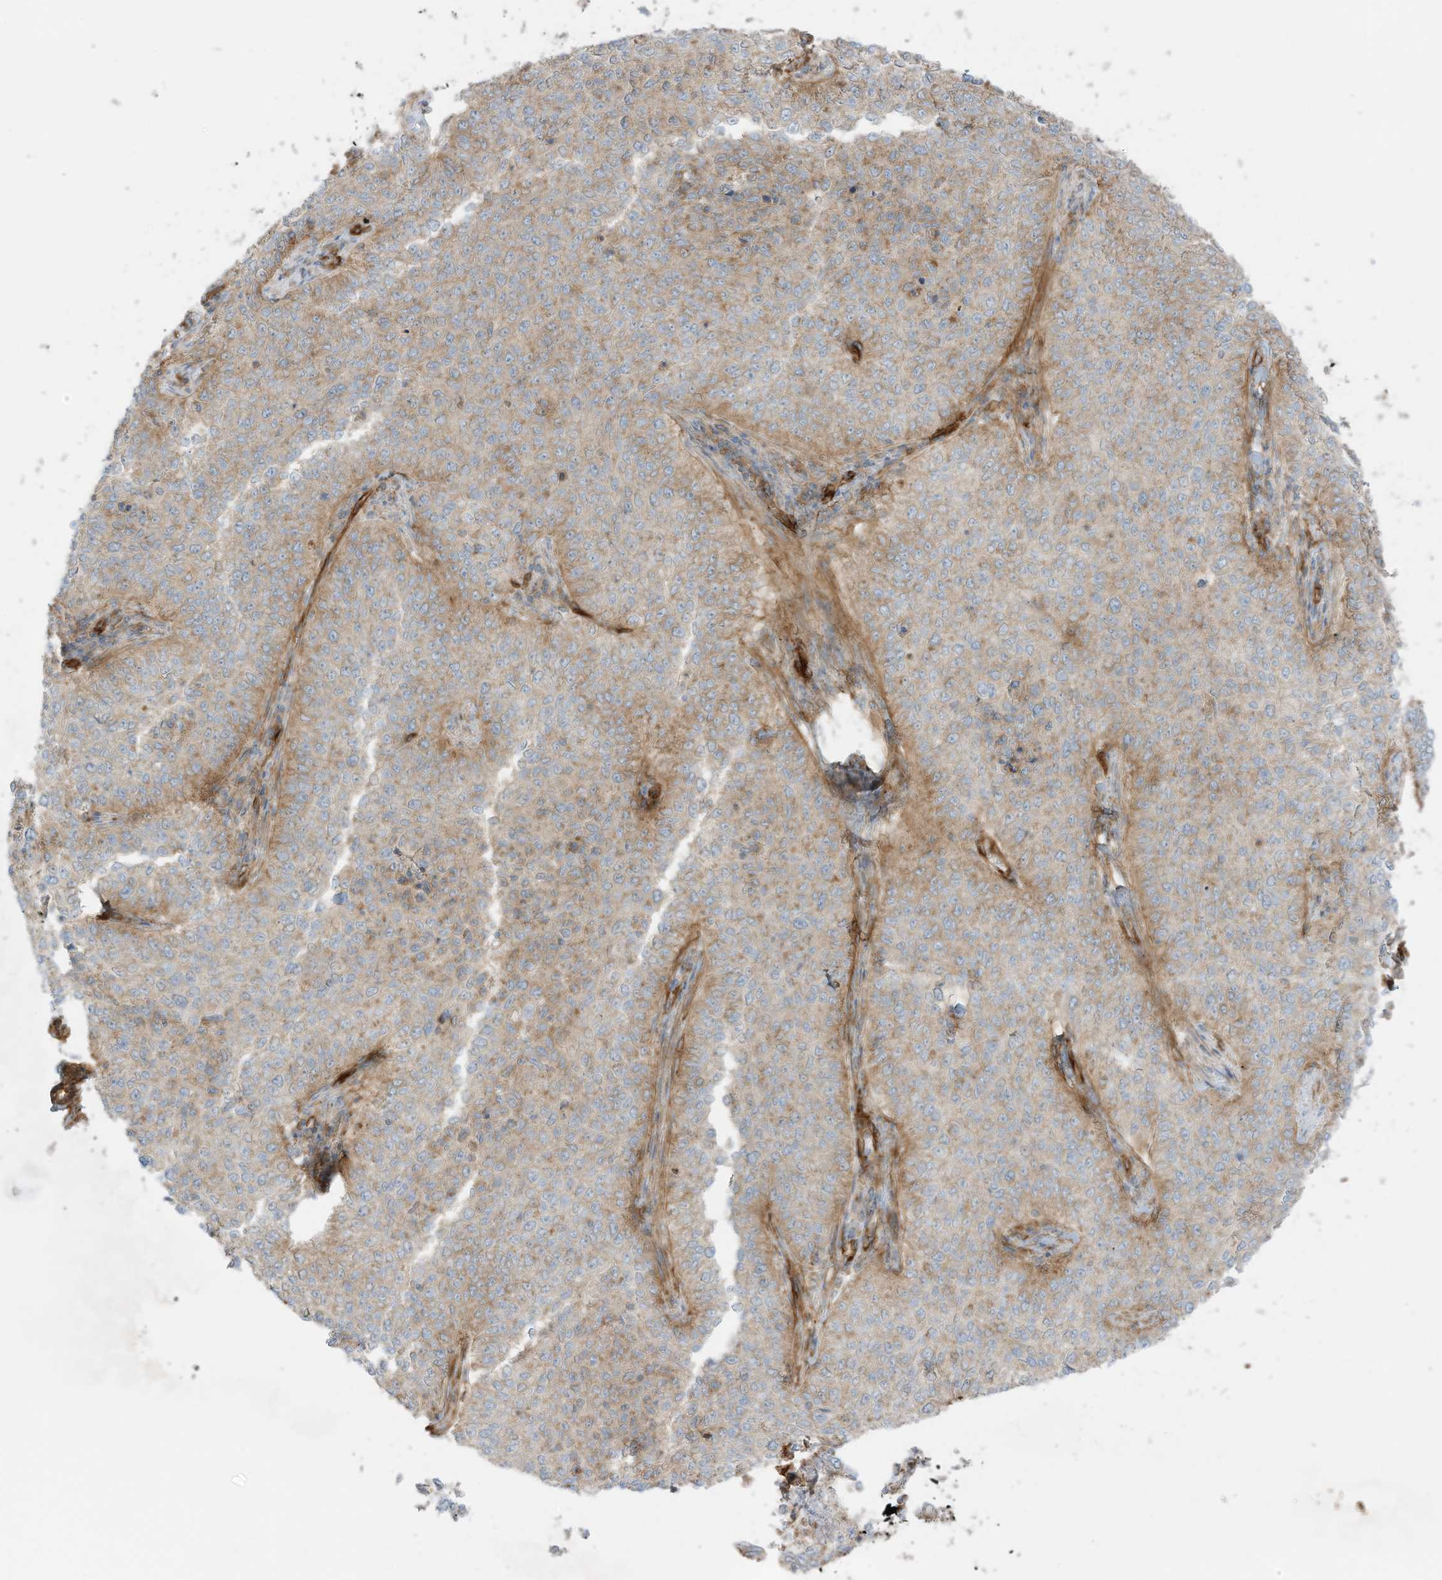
{"staining": {"intensity": "weak", "quantity": "25%-75%", "location": "cytoplasmic/membranous"}, "tissue": "cervical cancer", "cell_type": "Tumor cells", "image_type": "cancer", "snomed": [{"axis": "morphology", "description": "Squamous cell carcinoma, NOS"}, {"axis": "topography", "description": "Cervix"}], "caption": "IHC of cervical squamous cell carcinoma shows low levels of weak cytoplasmic/membranous staining in about 25%-75% of tumor cells.", "gene": "ABCB7", "patient": {"sex": "female", "age": 35}}